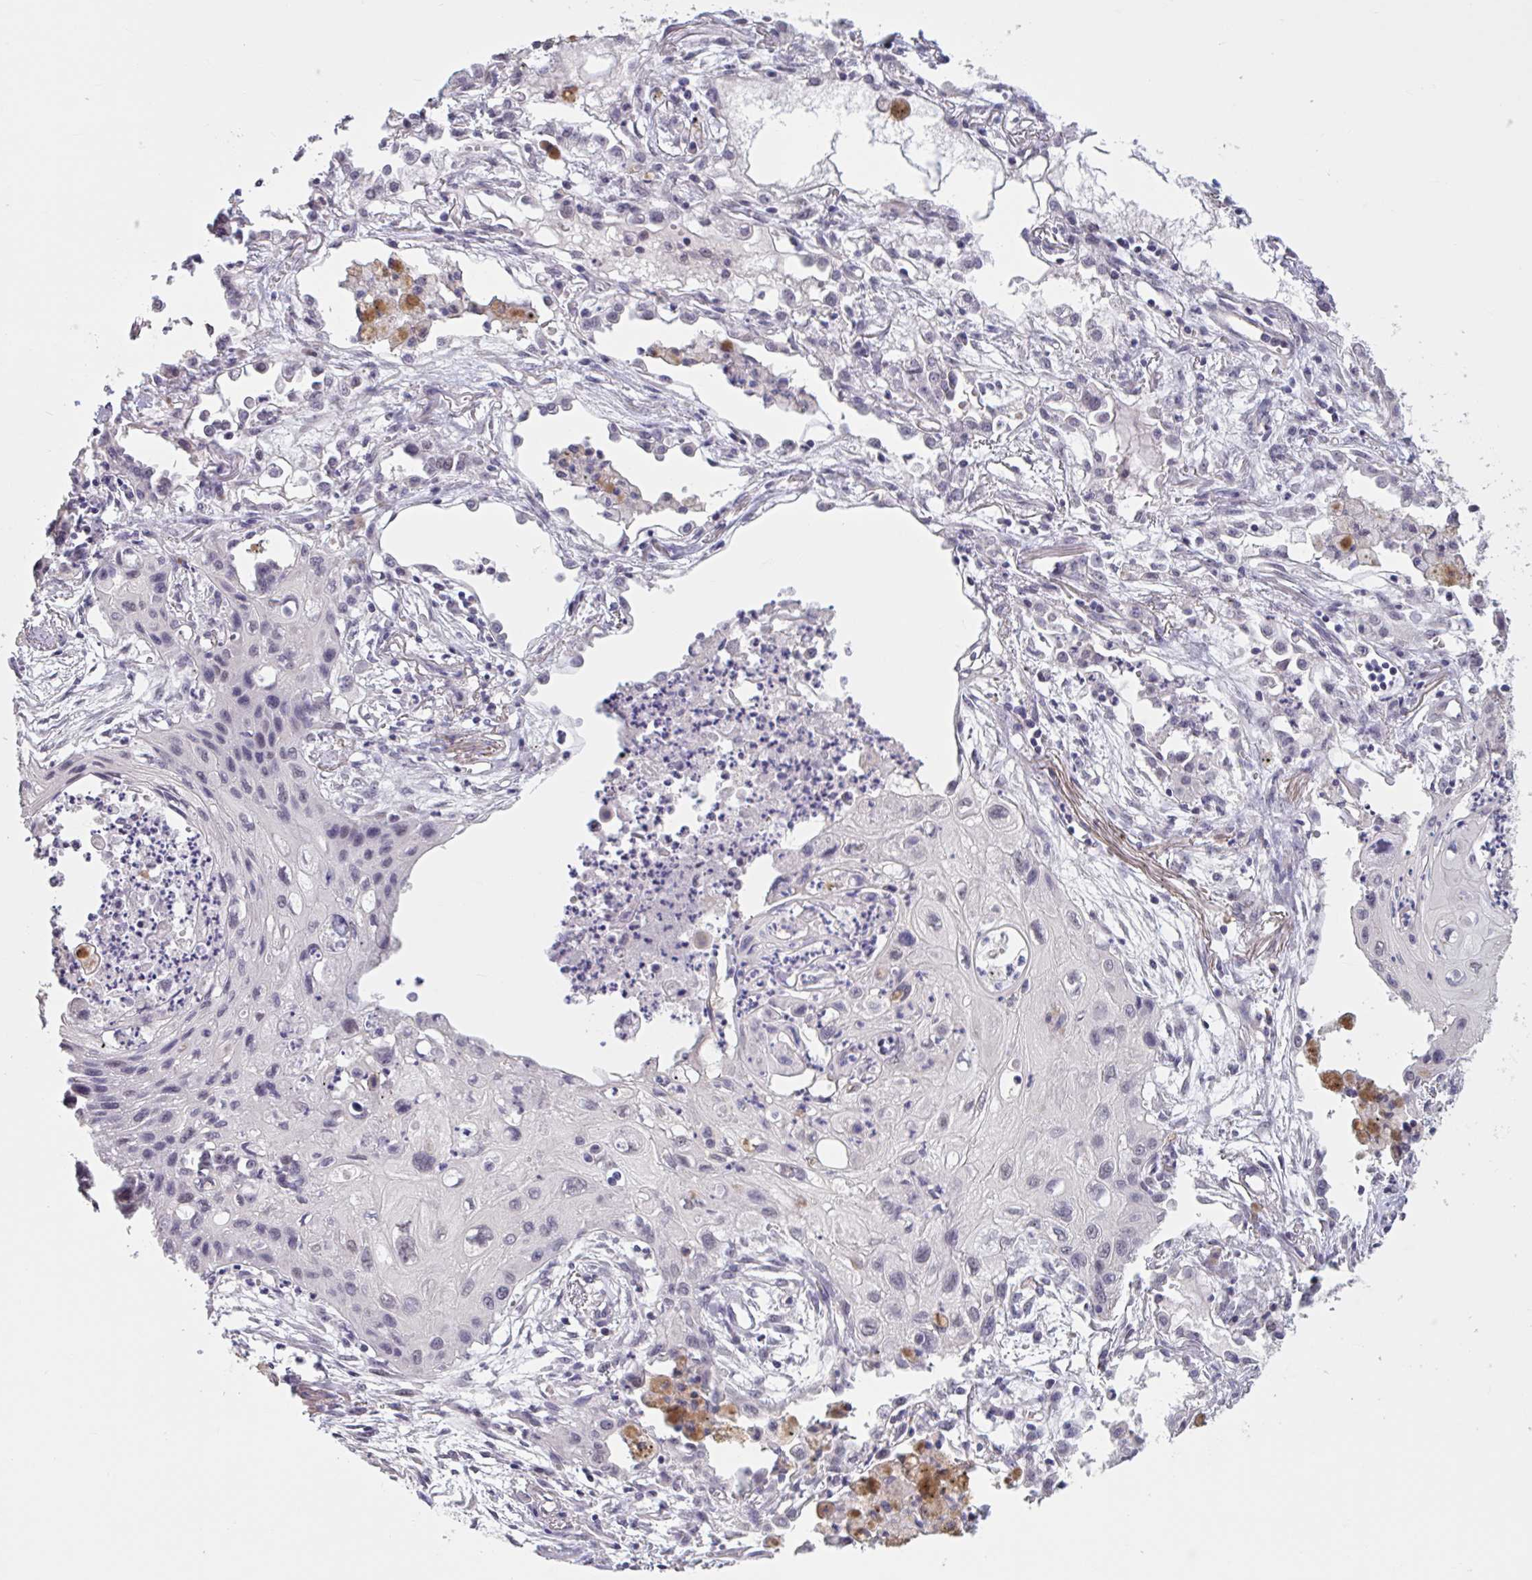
{"staining": {"intensity": "negative", "quantity": "none", "location": "none"}, "tissue": "lung cancer", "cell_type": "Tumor cells", "image_type": "cancer", "snomed": [{"axis": "morphology", "description": "Squamous cell carcinoma, NOS"}, {"axis": "topography", "description": "Lung"}], "caption": "IHC of human lung squamous cell carcinoma demonstrates no positivity in tumor cells.", "gene": "ZNF414", "patient": {"sex": "male", "age": 71}}